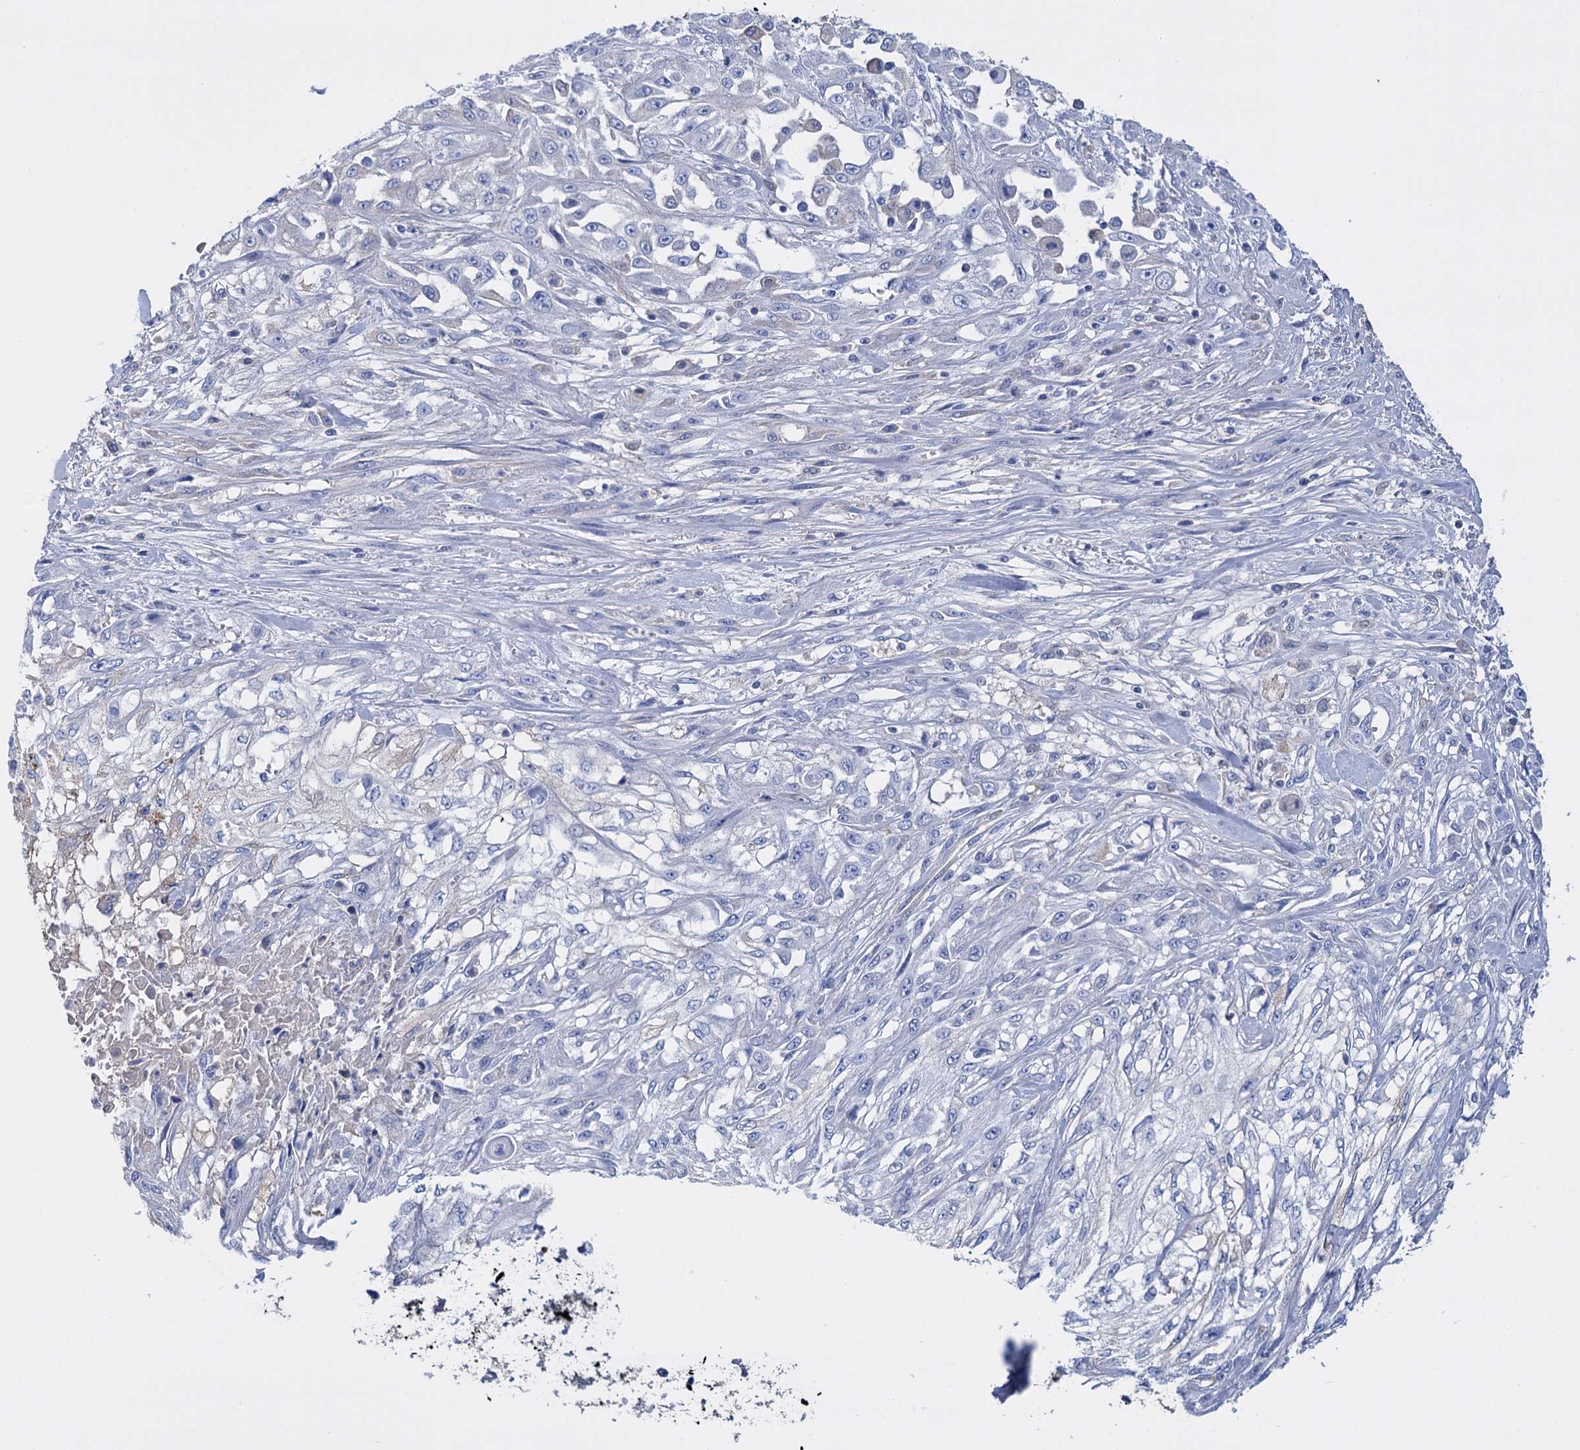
{"staining": {"intensity": "negative", "quantity": "none", "location": "none"}, "tissue": "skin cancer", "cell_type": "Tumor cells", "image_type": "cancer", "snomed": [{"axis": "morphology", "description": "Squamous cell carcinoma, NOS"}, {"axis": "morphology", "description": "Squamous cell carcinoma, metastatic, NOS"}, {"axis": "topography", "description": "Skin"}, {"axis": "topography", "description": "Lymph node"}], "caption": "Immunohistochemical staining of metastatic squamous cell carcinoma (skin) shows no significant expression in tumor cells.", "gene": "FBXW12", "patient": {"sex": "male", "age": 75}}